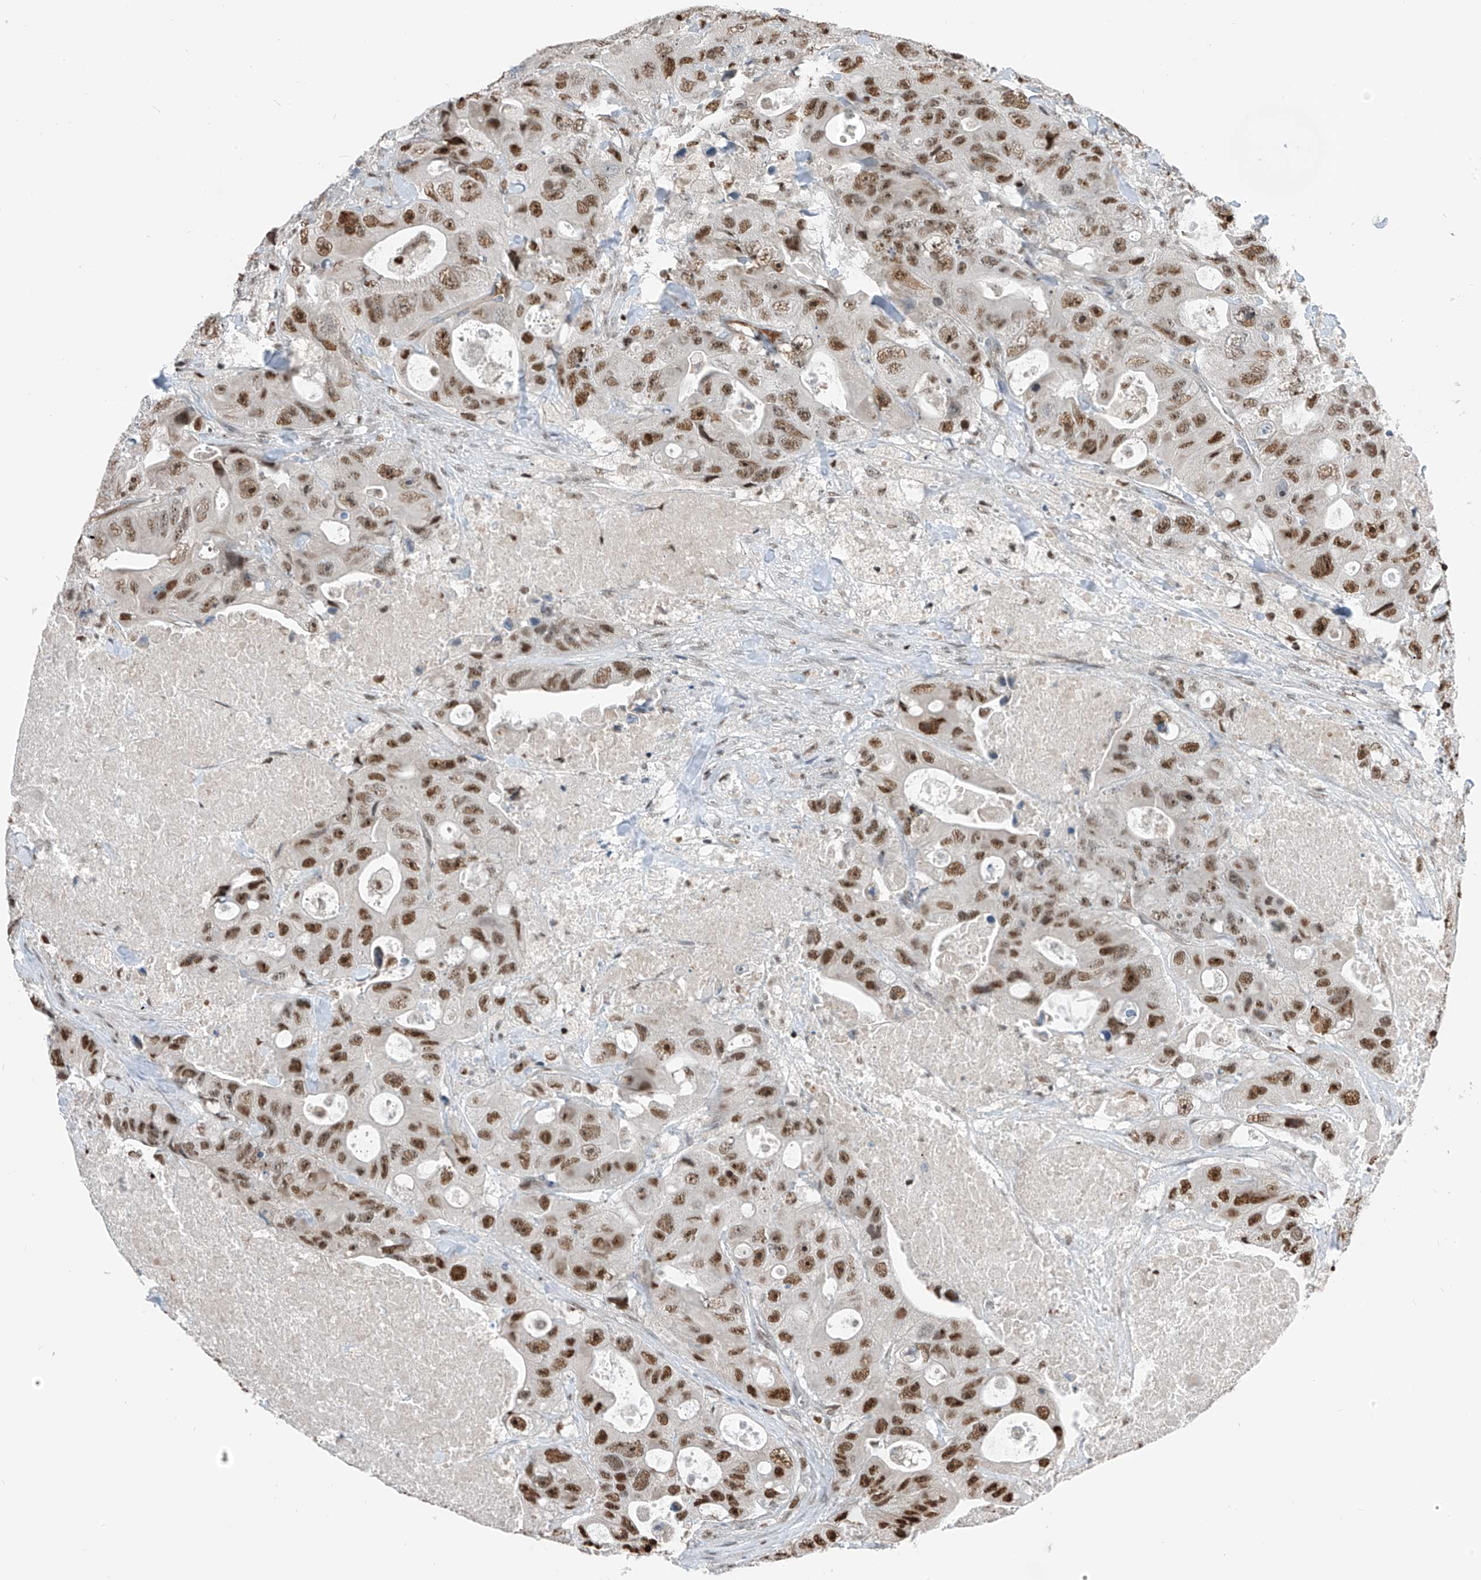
{"staining": {"intensity": "strong", "quantity": "25%-75%", "location": "nuclear"}, "tissue": "colorectal cancer", "cell_type": "Tumor cells", "image_type": "cancer", "snomed": [{"axis": "morphology", "description": "Adenocarcinoma, NOS"}, {"axis": "topography", "description": "Colon"}], "caption": "Immunohistochemistry (IHC) image of colorectal cancer stained for a protein (brown), which shows high levels of strong nuclear positivity in approximately 25%-75% of tumor cells.", "gene": "RBP7", "patient": {"sex": "female", "age": 46}}